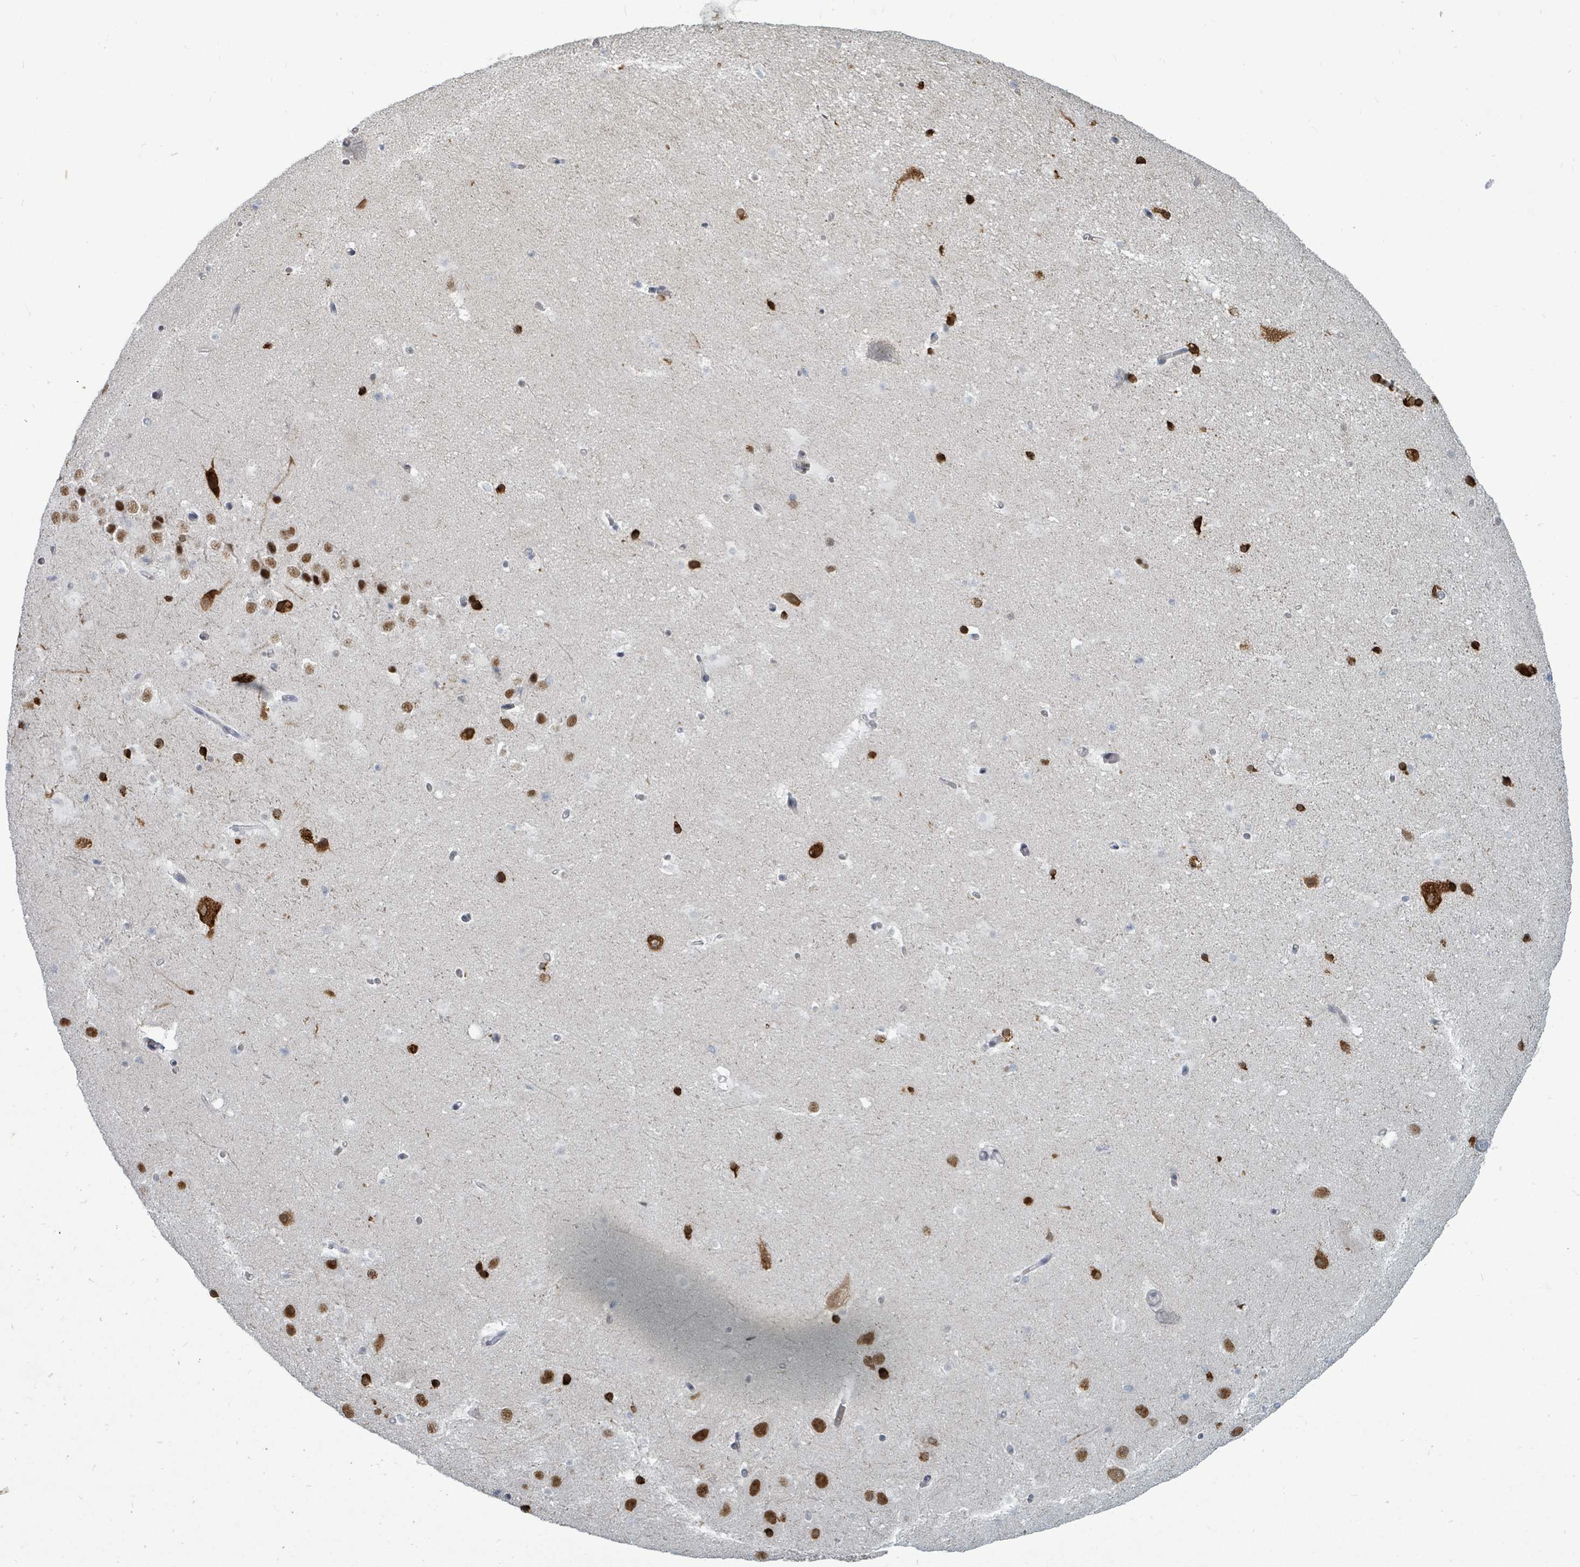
{"staining": {"intensity": "strong", "quantity": "25%-75%", "location": "cytoplasmic/membranous"}, "tissue": "hippocampus", "cell_type": "Glial cells", "image_type": "normal", "snomed": [{"axis": "morphology", "description": "Normal tissue, NOS"}, {"axis": "topography", "description": "Hippocampus"}], "caption": "DAB (3,3'-diaminobenzidine) immunohistochemical staining of unremarkable hippocampus reveals strong cytoplasmic/membranous protein positivity in about 25%-75% of glial cells.", "gene": "TRDMT1", "patient": {"sex": "male", "age": 37}}